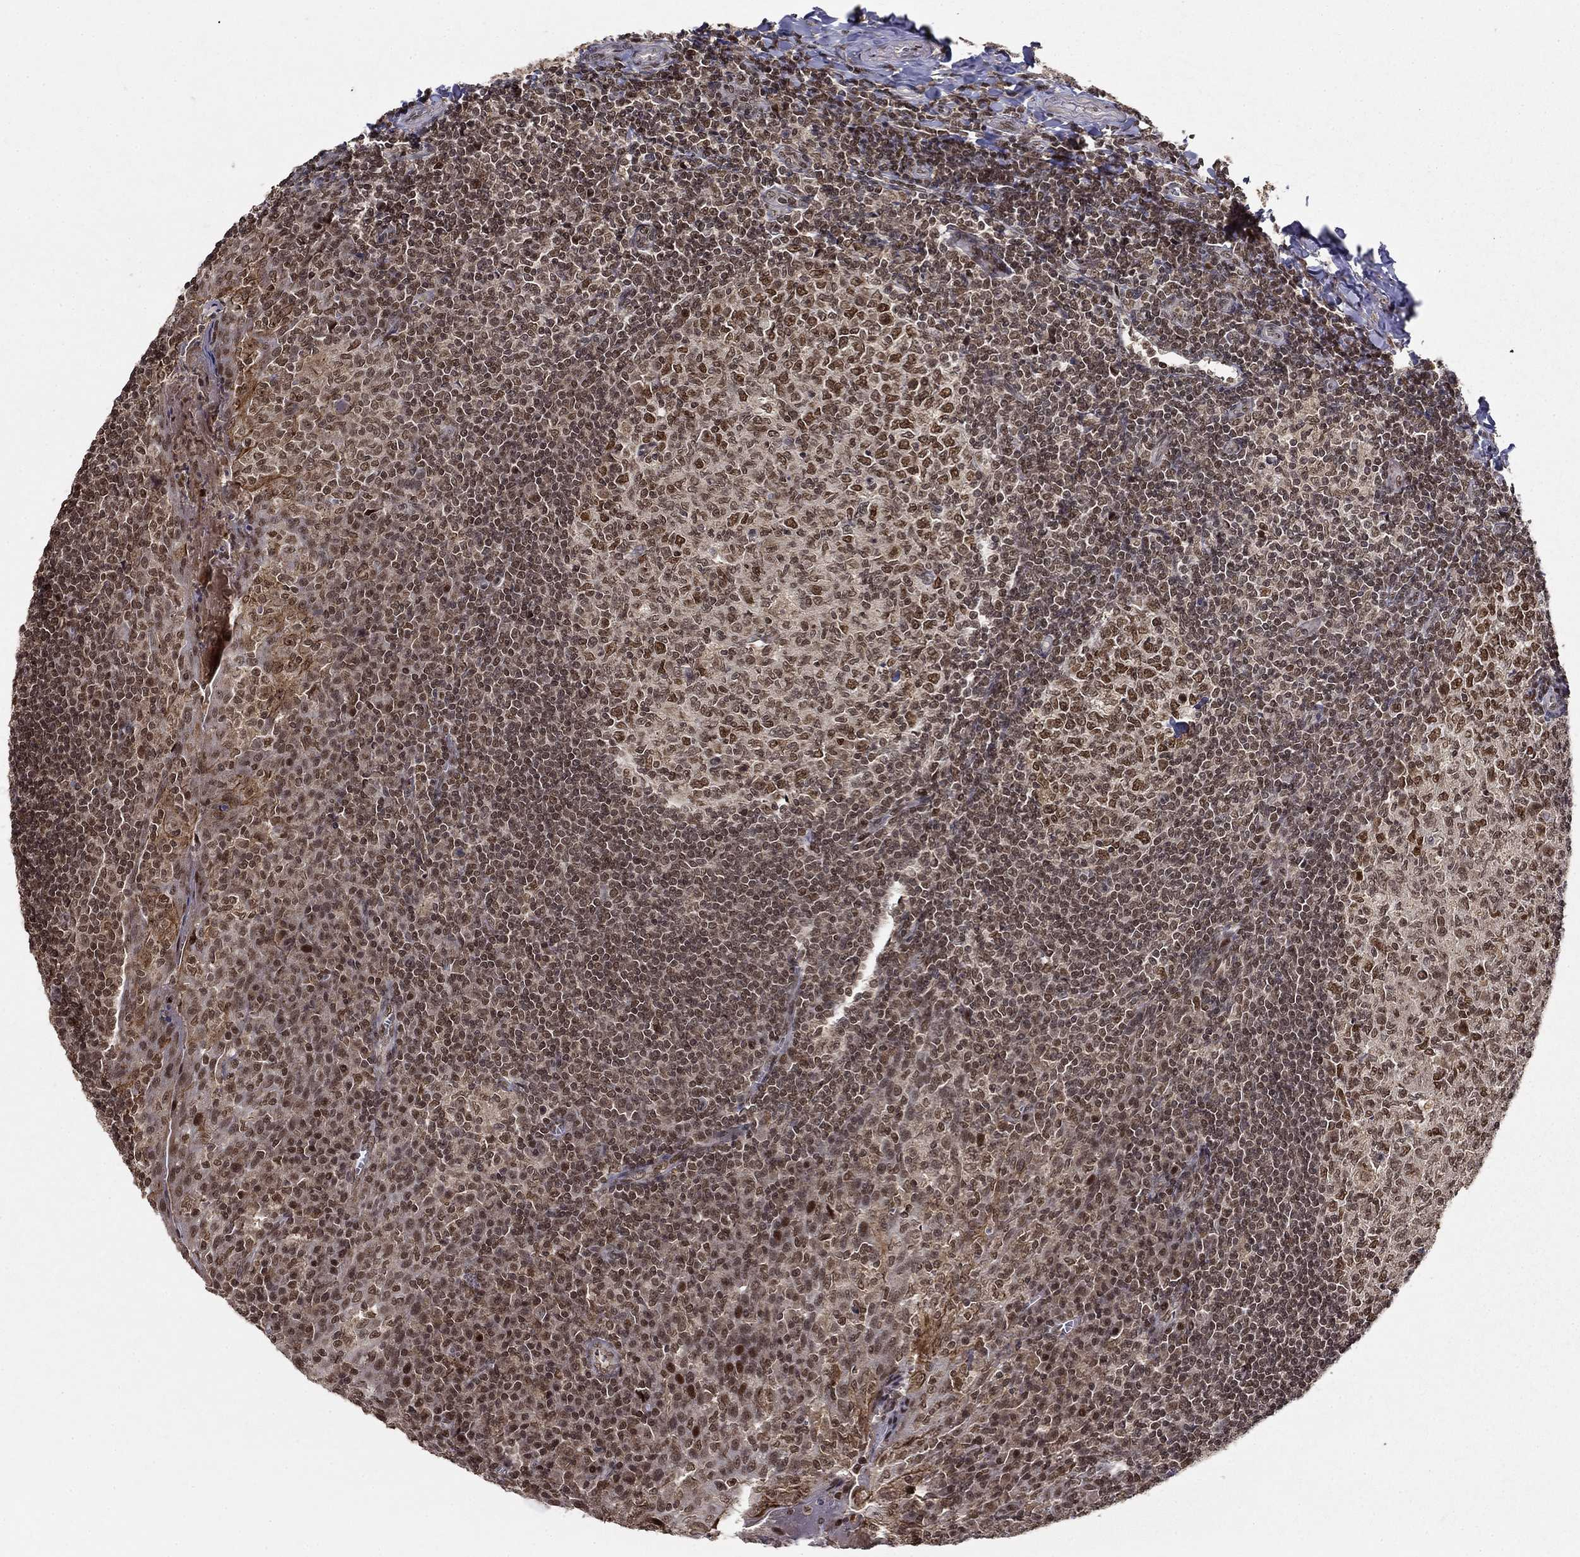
{"staining": {"intensity": "strong", "quantity": "<25%", "location": "nuclear"}, "tissue": "tonsil", "cell_type": "Germinal center cells", "image_type": "normal", "snomed": [{"axis": "morphology", "description": "Normal tissue, NOS"}, {"axis": "topography", "description": "Tonsil"}], "caption": "Protein staining shows strong nuclear expression in approximately <25% of germinal center cells in normal tonsil. (Brightfield microscopy of DAB IHC at high magnification).", "gene": "CDCA7L", "patient": {"sex": "female", "age": 13}}